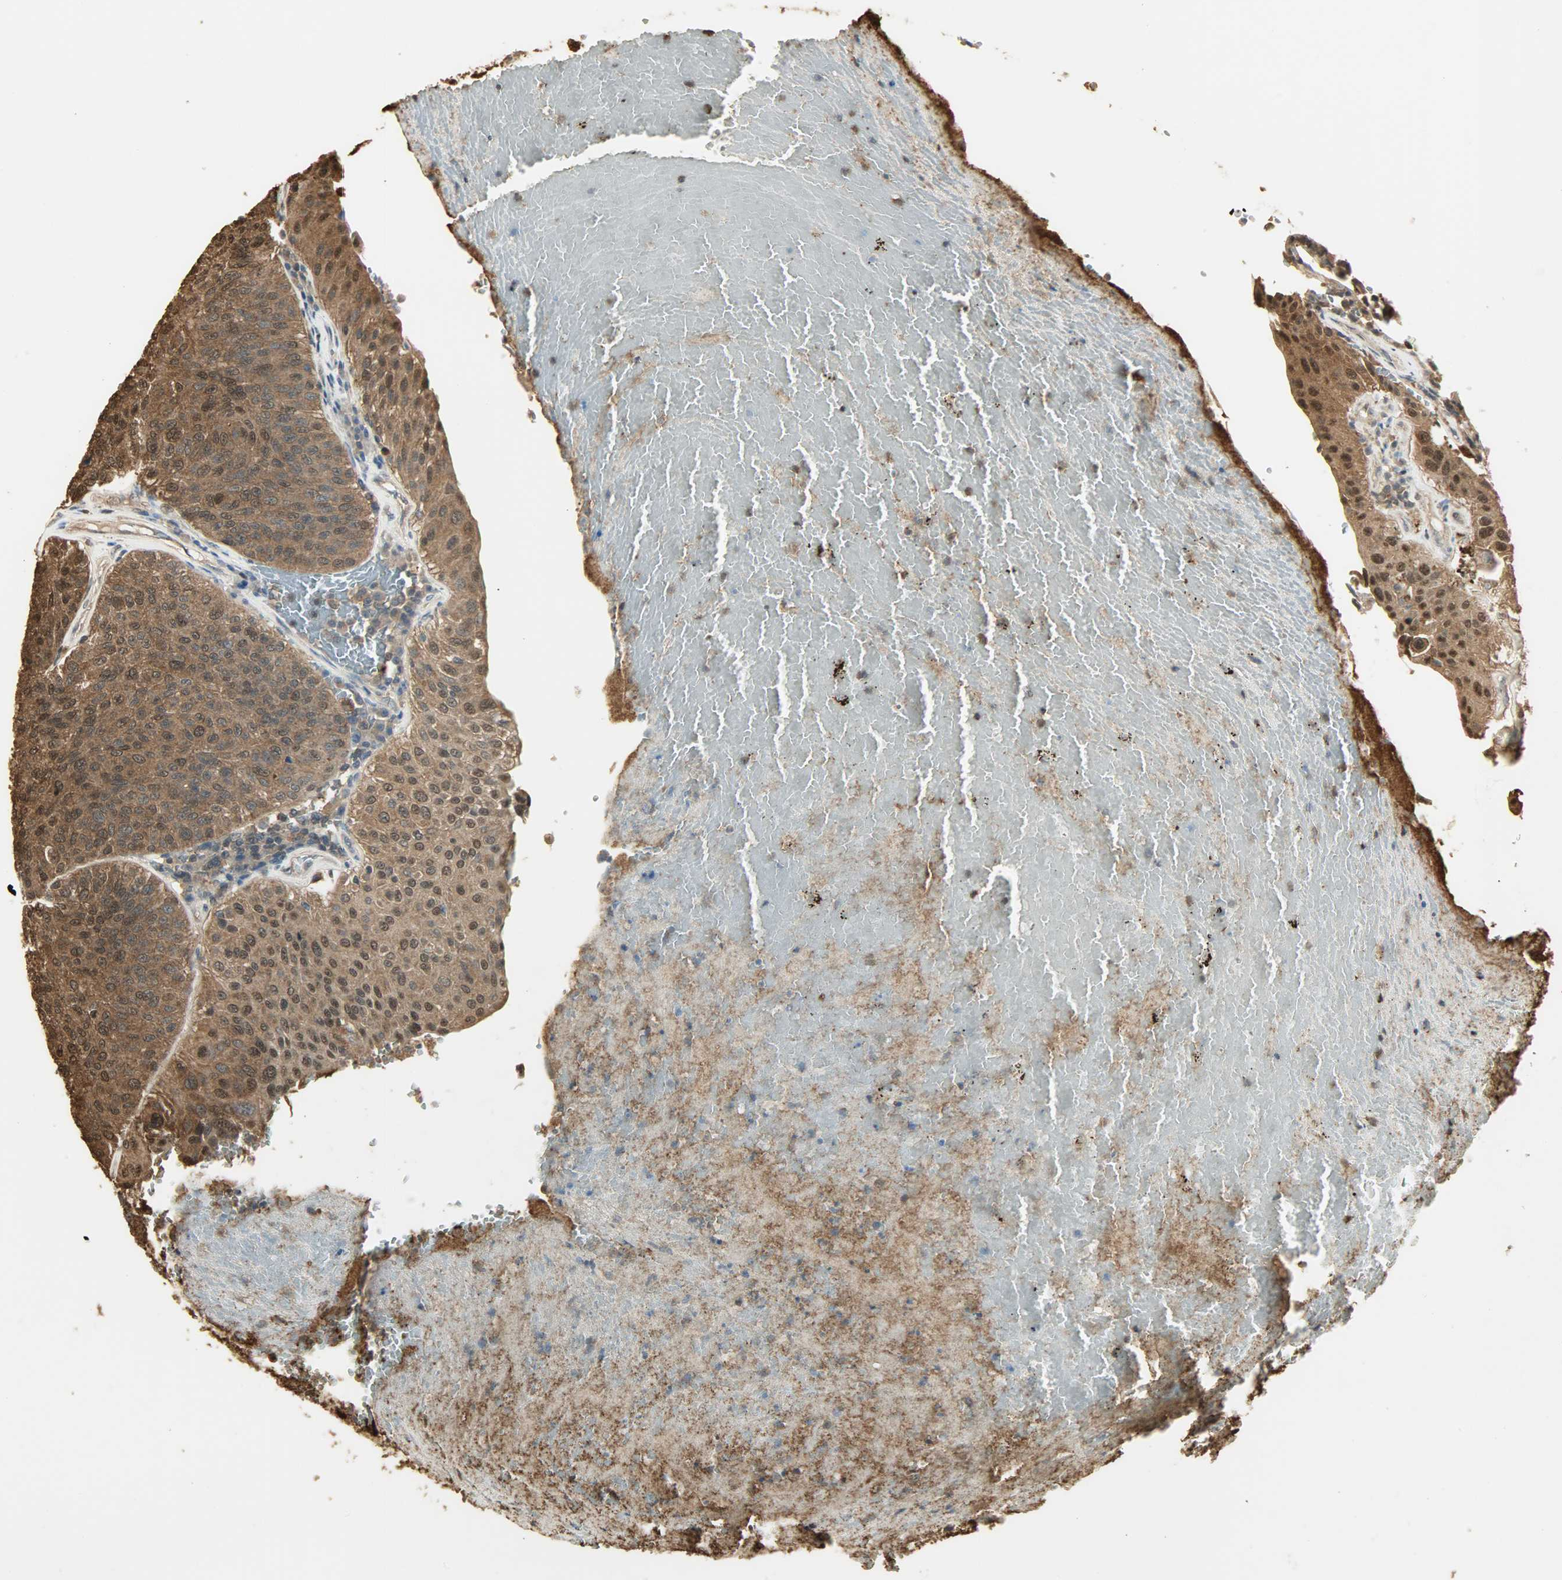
{"staining": {"intensity": "strong", "quantity": ">75%", "location": "cytoplasmic/membranous,nuclear"}, "tissue": "urothelial cancer", "cell_type": "Tumor cells", "image_type": "cancer", "snomed": [{"axis": "morphology", "description": "Urothelial carcinoma, High grade"}, {"axis": "topography", "description": "Urinary bladder"}], "caption": "Immunohistochemical staining of urothelial cancer reveals high levels of strong cytoplasmic/membranous and nuclear staining in about >75% of tumor cells.", "gene": "YWHAZ", "patient": {"sex": "male", "age": 66}}